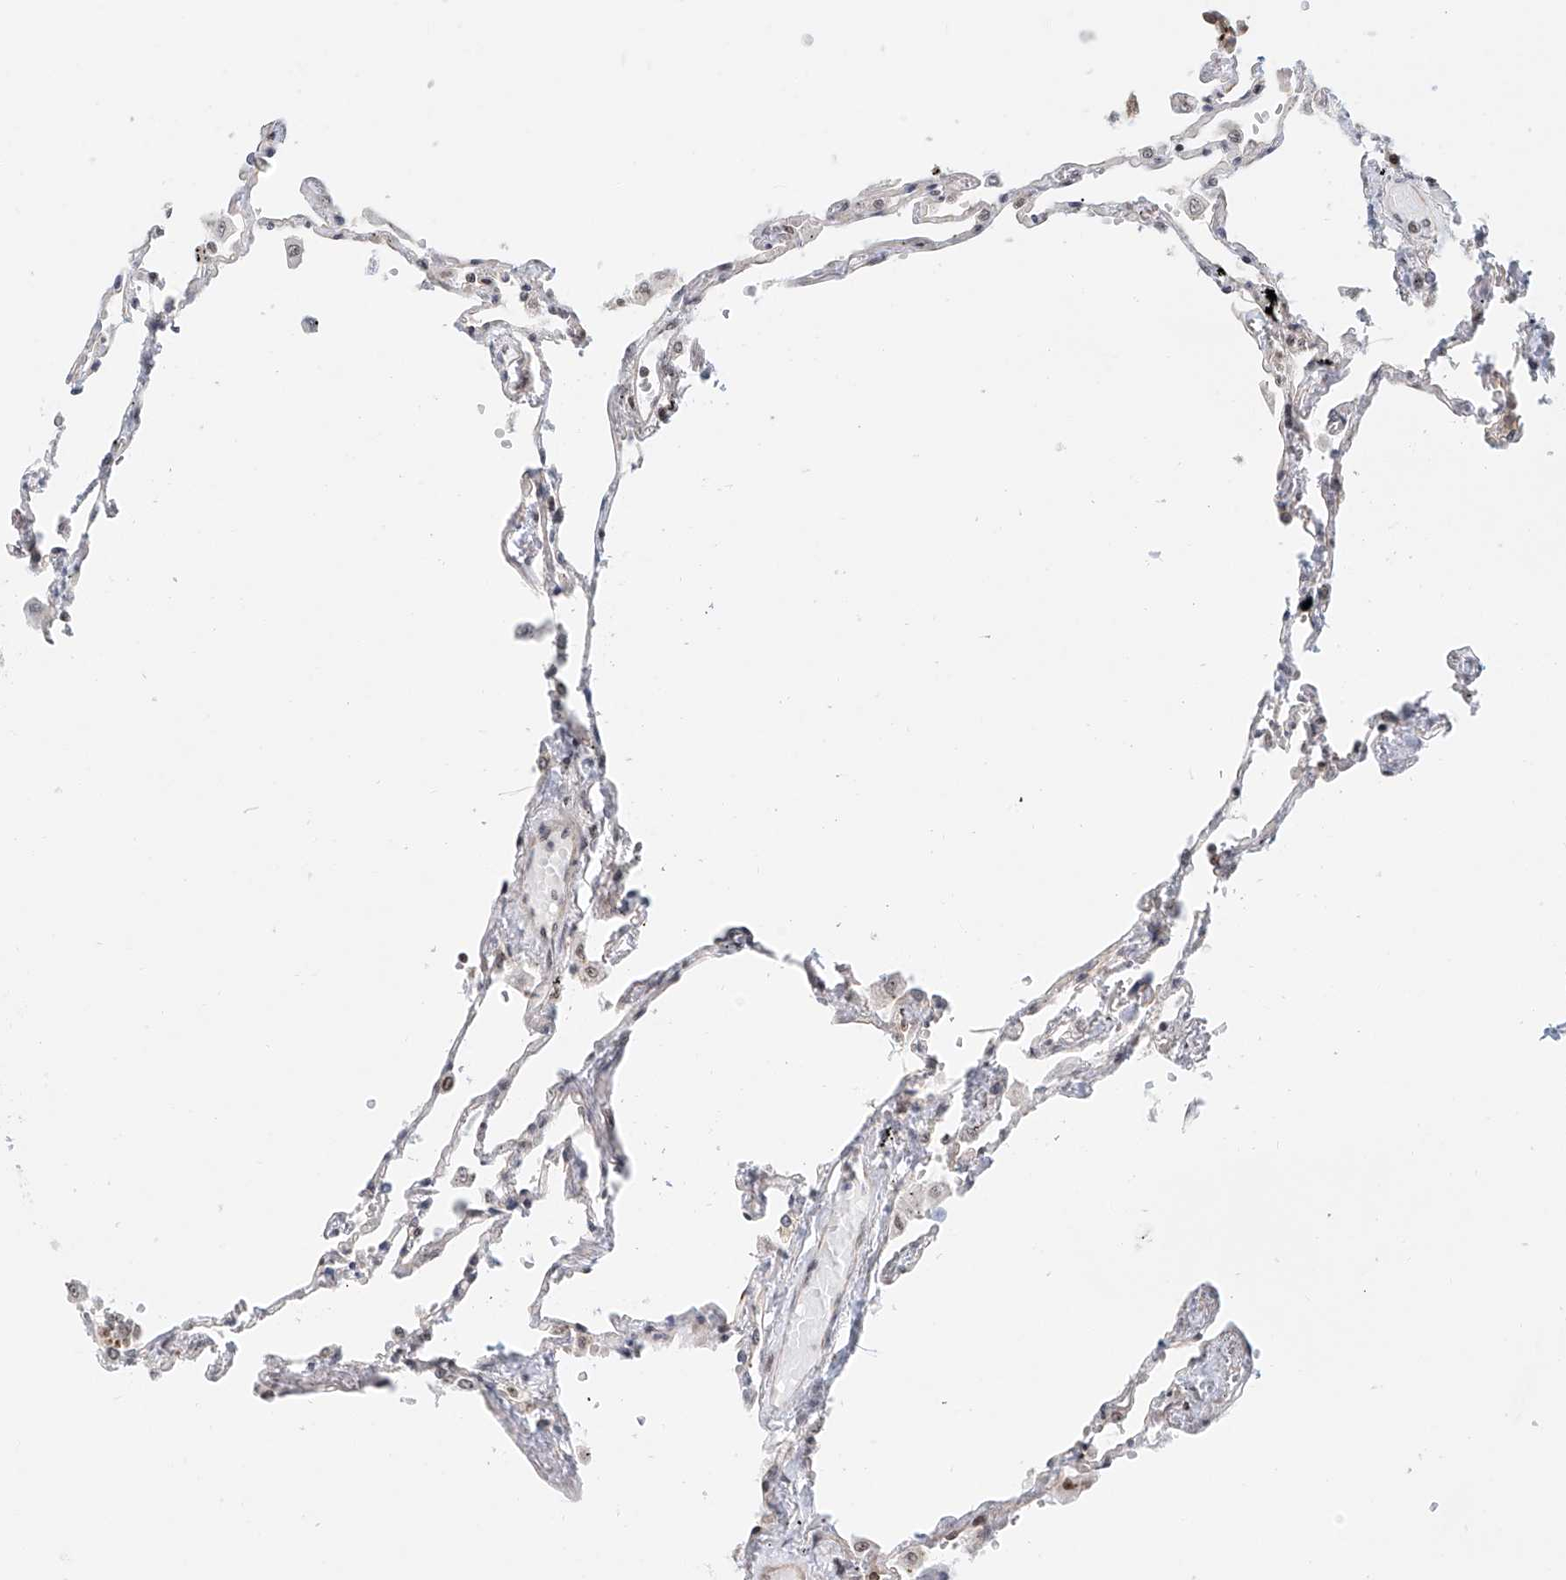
{"staining": {"intensity": "weak", "quantity": "25%-75%", "location": "nuclear"}, "tissue": "lung", "cell_type": "Alveolar cells", "image_type": "normal", "snomed": [{"axis": "morphology", "description": "Normal tissue, NOS"}, {"axis": "topography", "description": "Lung"}], "caption": "IHC of unremarkable human lung demonstrates low levels of weak nuclear staining in approximately 25%-75% of alveolar cells. The protein of interest is stained brown, and the nuclei are stained in blue (DAB IHC with brightfield microscopy, high magnification).", "gene": "PRUNE2", "patient": {"sex": "female", "age": 67}}